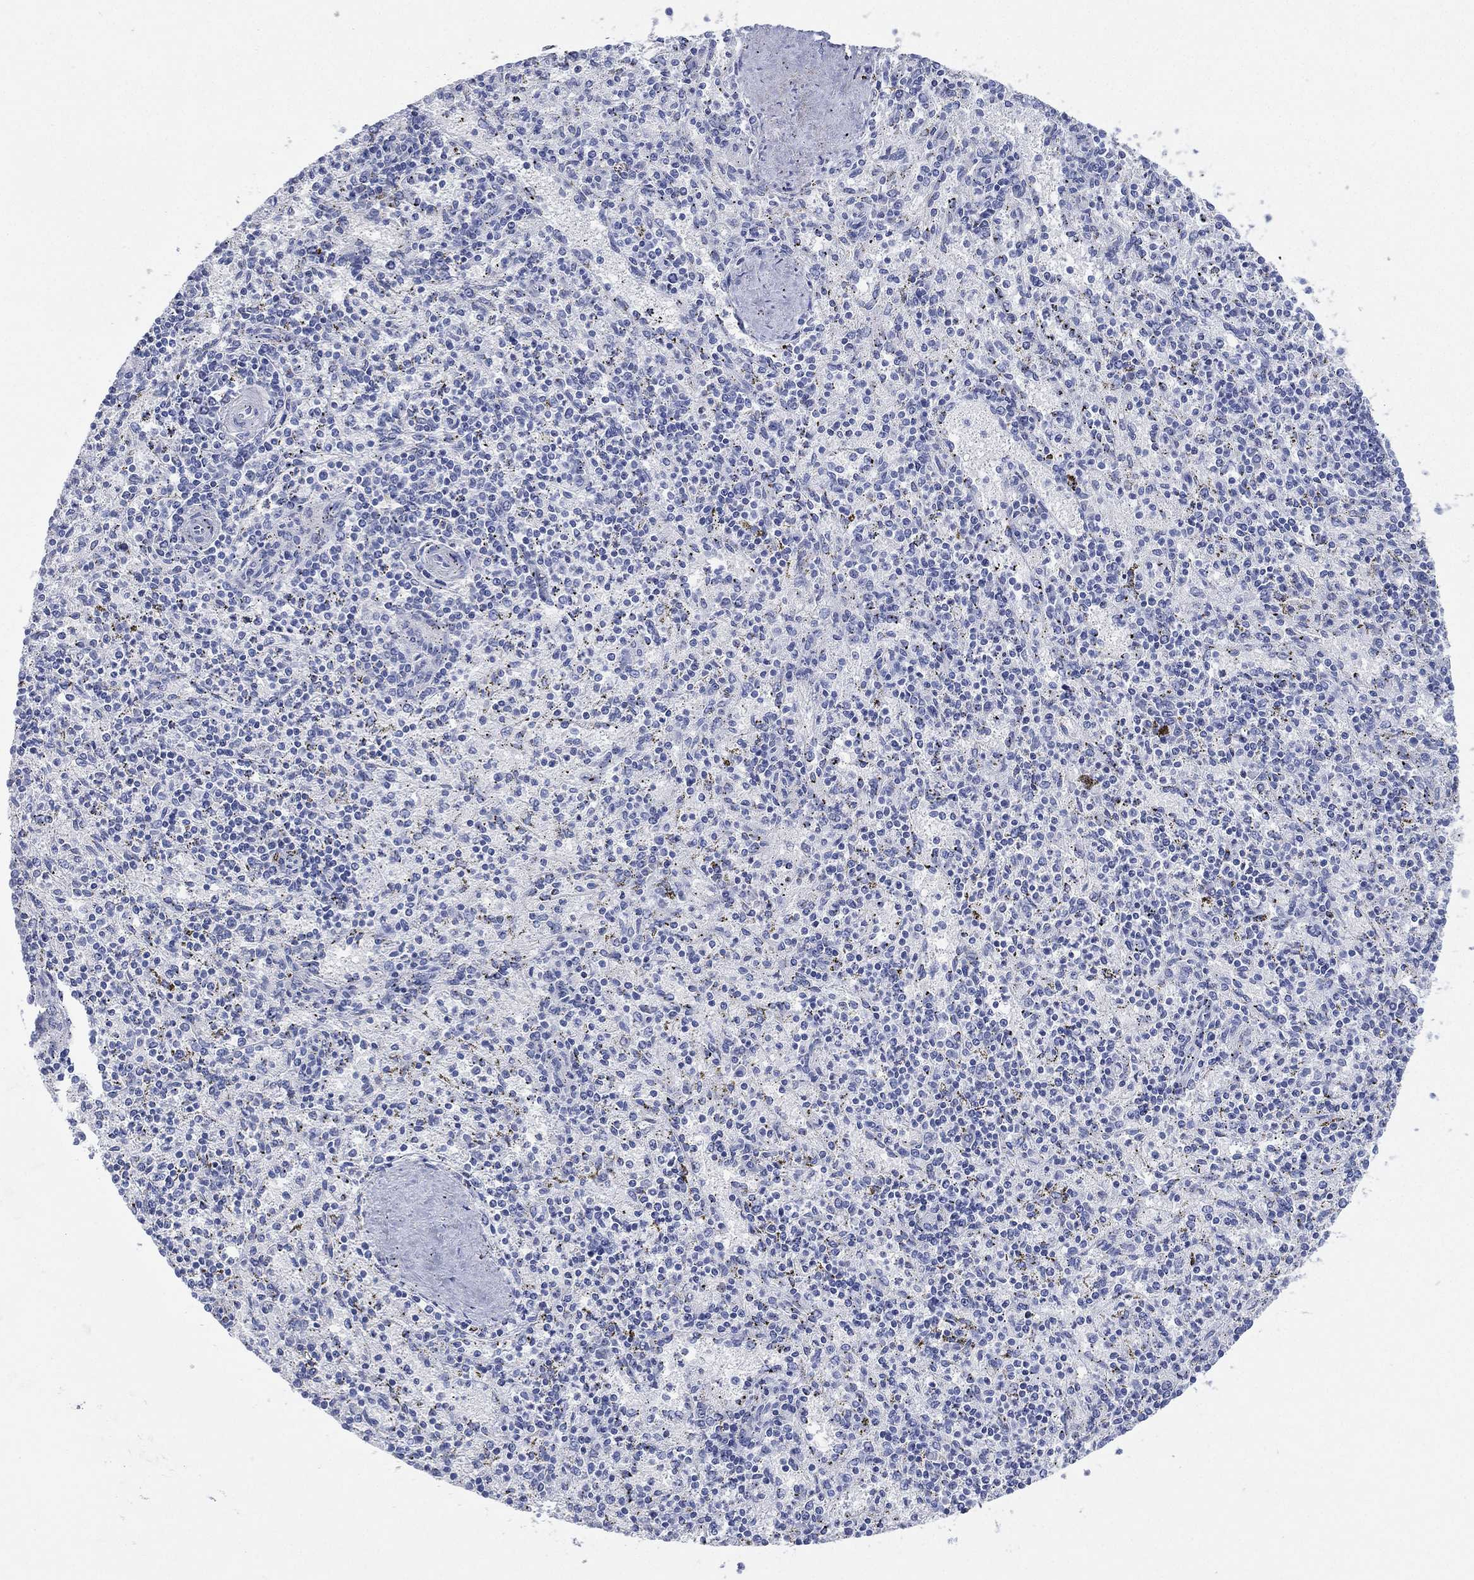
{"staining": {"intensity": "negative", "quantity": "none", "location": "none"}, "tissue": "spleen", "cell_type": "Cells in red pulp", "image_type": "normal", "snomed": [{"axis": "morphology", "description": "Normal tissue, NOS"}, {"axis": "topography", "description": "Spleen"}], "caption": "Cells in red pulp are negative for brown protein staining in normal spleen. (Stains: DAB (3,3'-diaminobenzidine) IHC with hematoxylin counter stain, Microscopy: brightfield microscopy at high magnification).", "gene": "FMO1", "patient": {"sex": "female", "age": 37}}